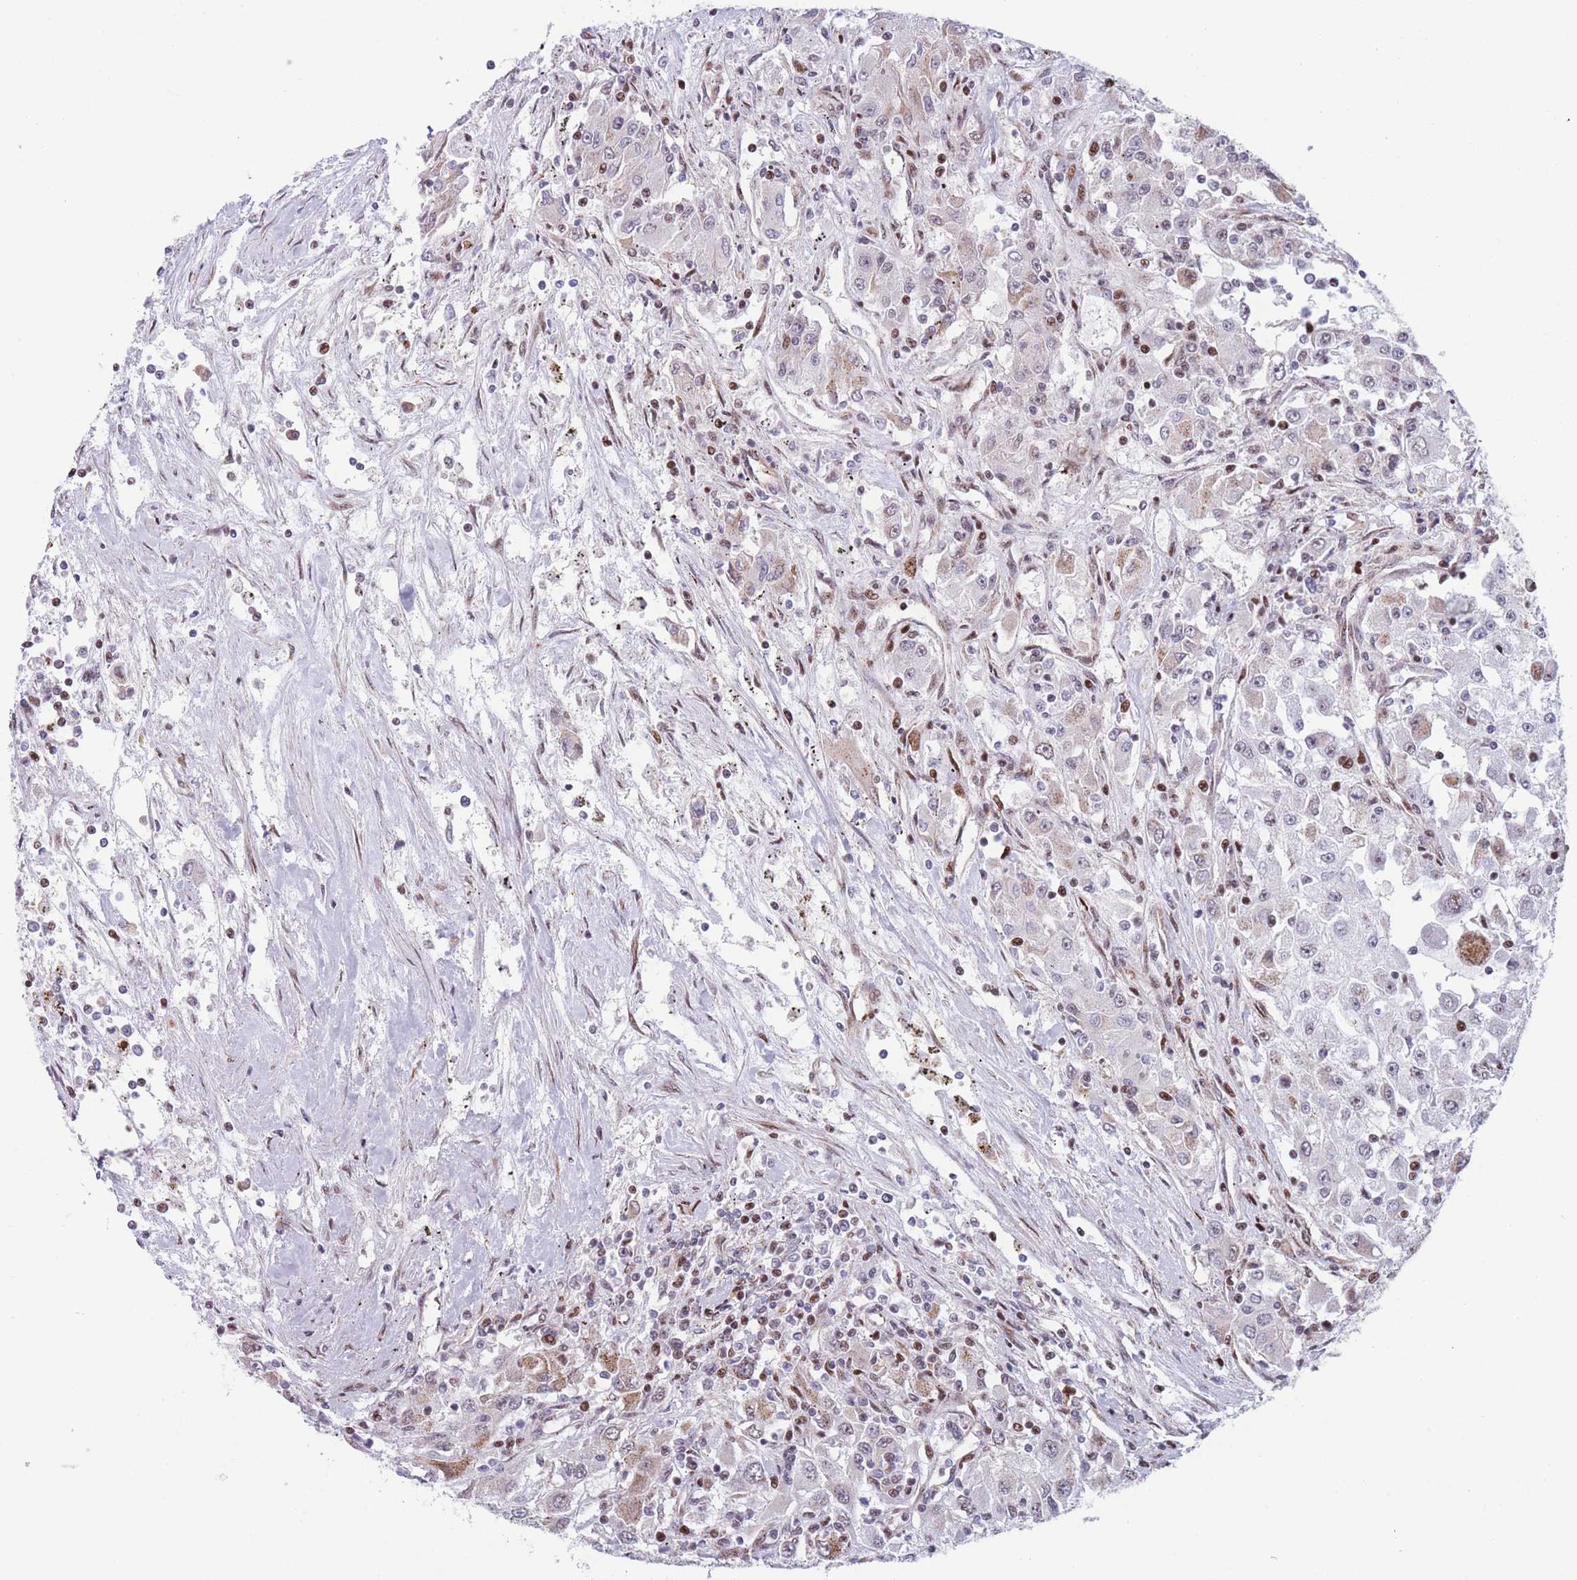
{"staining": {"intensity": "moderate", "quantity": "<25%", "location": "cytoplasmic/membranous"}, "tissue": "renal cancer", "cell_type": "Tumor cells", "image_type": "cancer", "snomed": [{"axis": "morphology", "description": "Adenocarcinoma, NOS"}, {"axis": "topography", "description": "Kidney"}], "caption": "An immunohistochemistry (IHC) photomicrograph of neoplastic tissue is shown. Protein staining in brown highlights moderate cytoplasmic/membranous positivity in renal cancer within tumor cells.", "gene": "DNAJC3", "patient": {"sex": "female", "age": 67}}